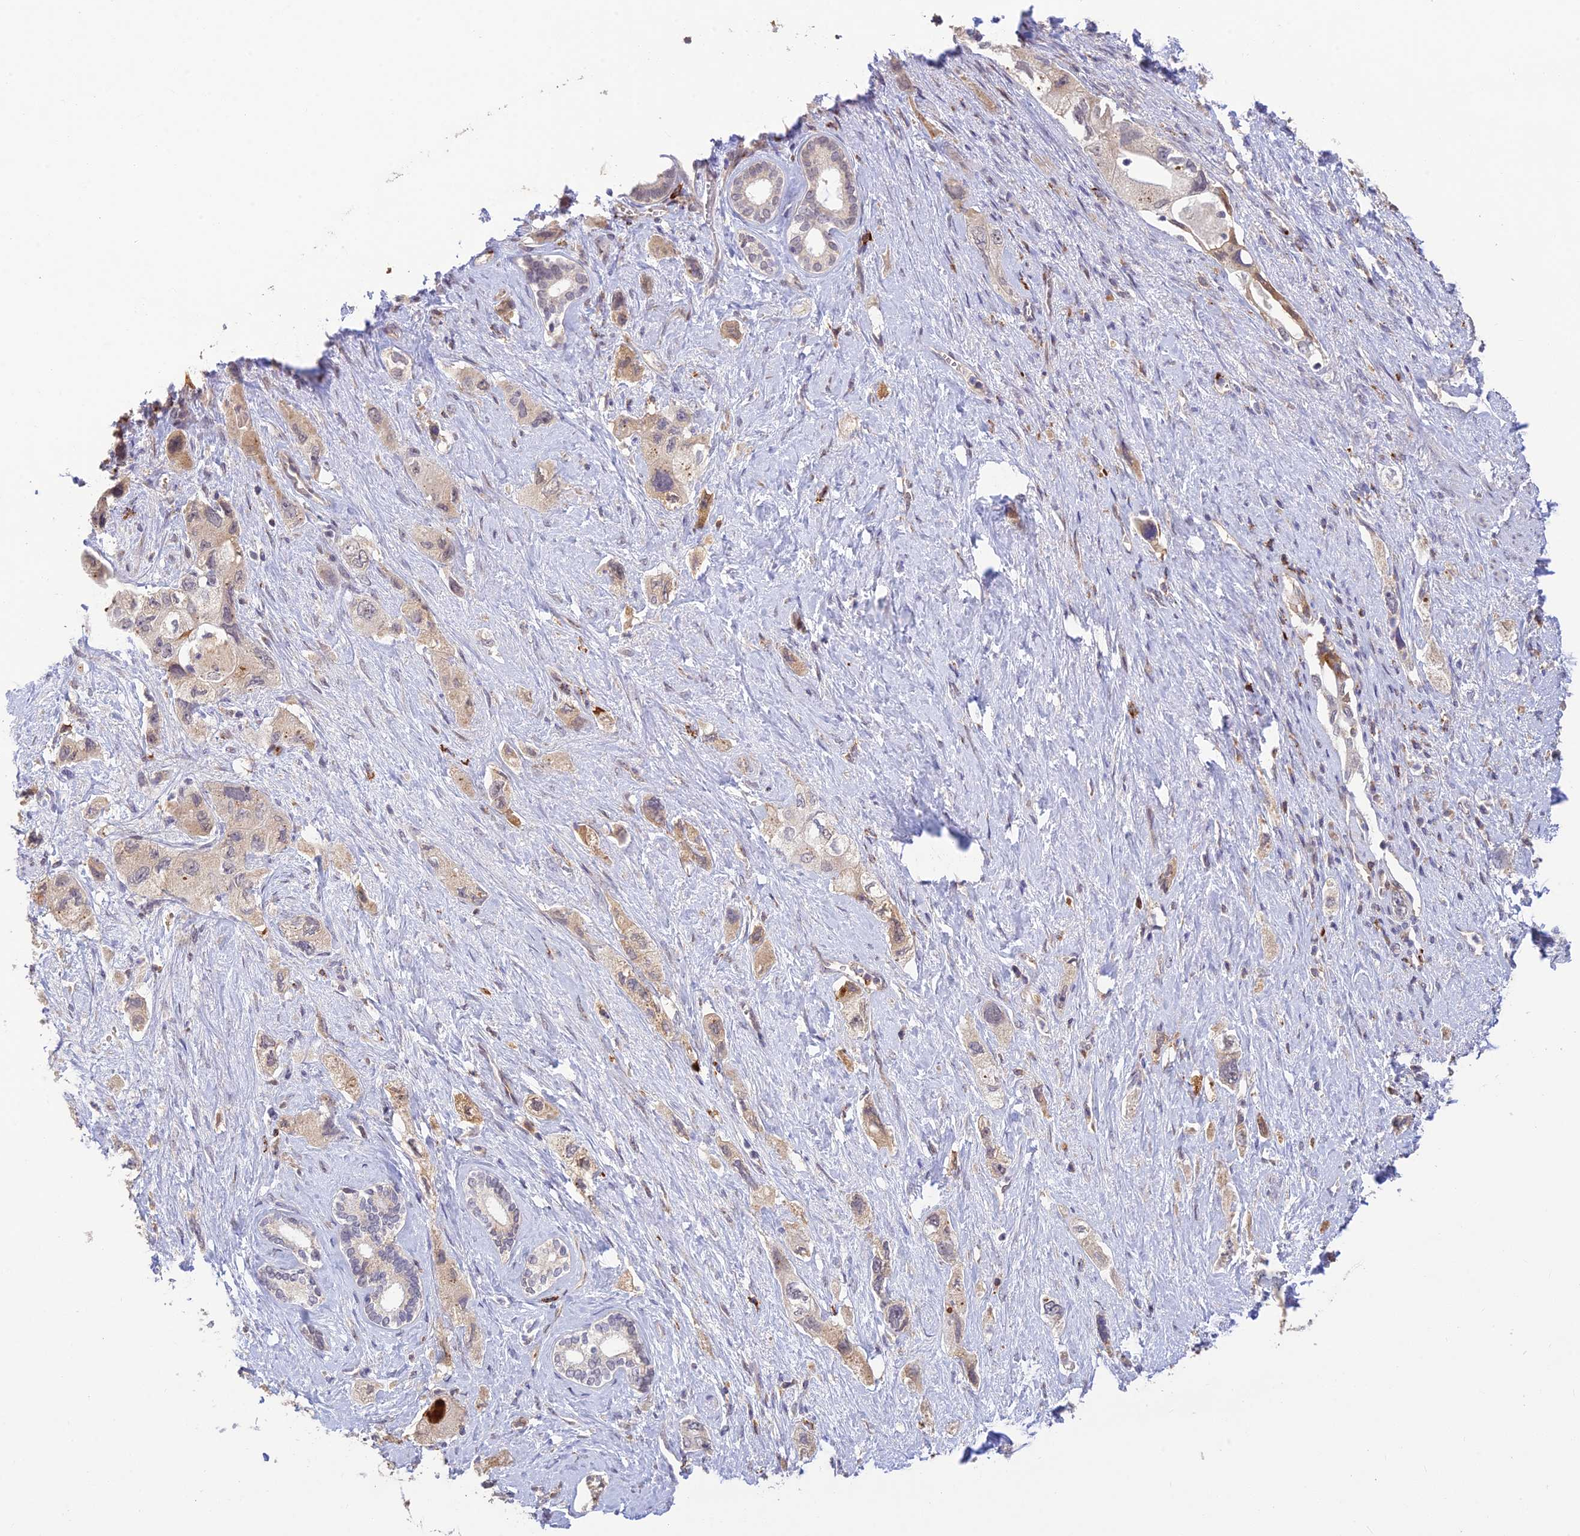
{"staining": {"intensity": "weak", "quantity": "25%-75%", "location": "cytoplasmic/membranous"}, "tissue": "pancreatic cancer", "cell_type": "Tumor cells", "image_type": "cancer", "snomed": [{"axis": "morphology", "description": "Adenocarcinoma, NOS"}, {"axis": "topography", "description": "Pancreas"}], "caption": "Approximately 25%-75% of tumor cells in pancreatic adenocarcinoma demonstrate weak cytoplasmic/membranous protein staining as visualized by brown immunohistochemical staining.", "gene": "ASPDH", "patient": {"sex": "female", "age": 73}}